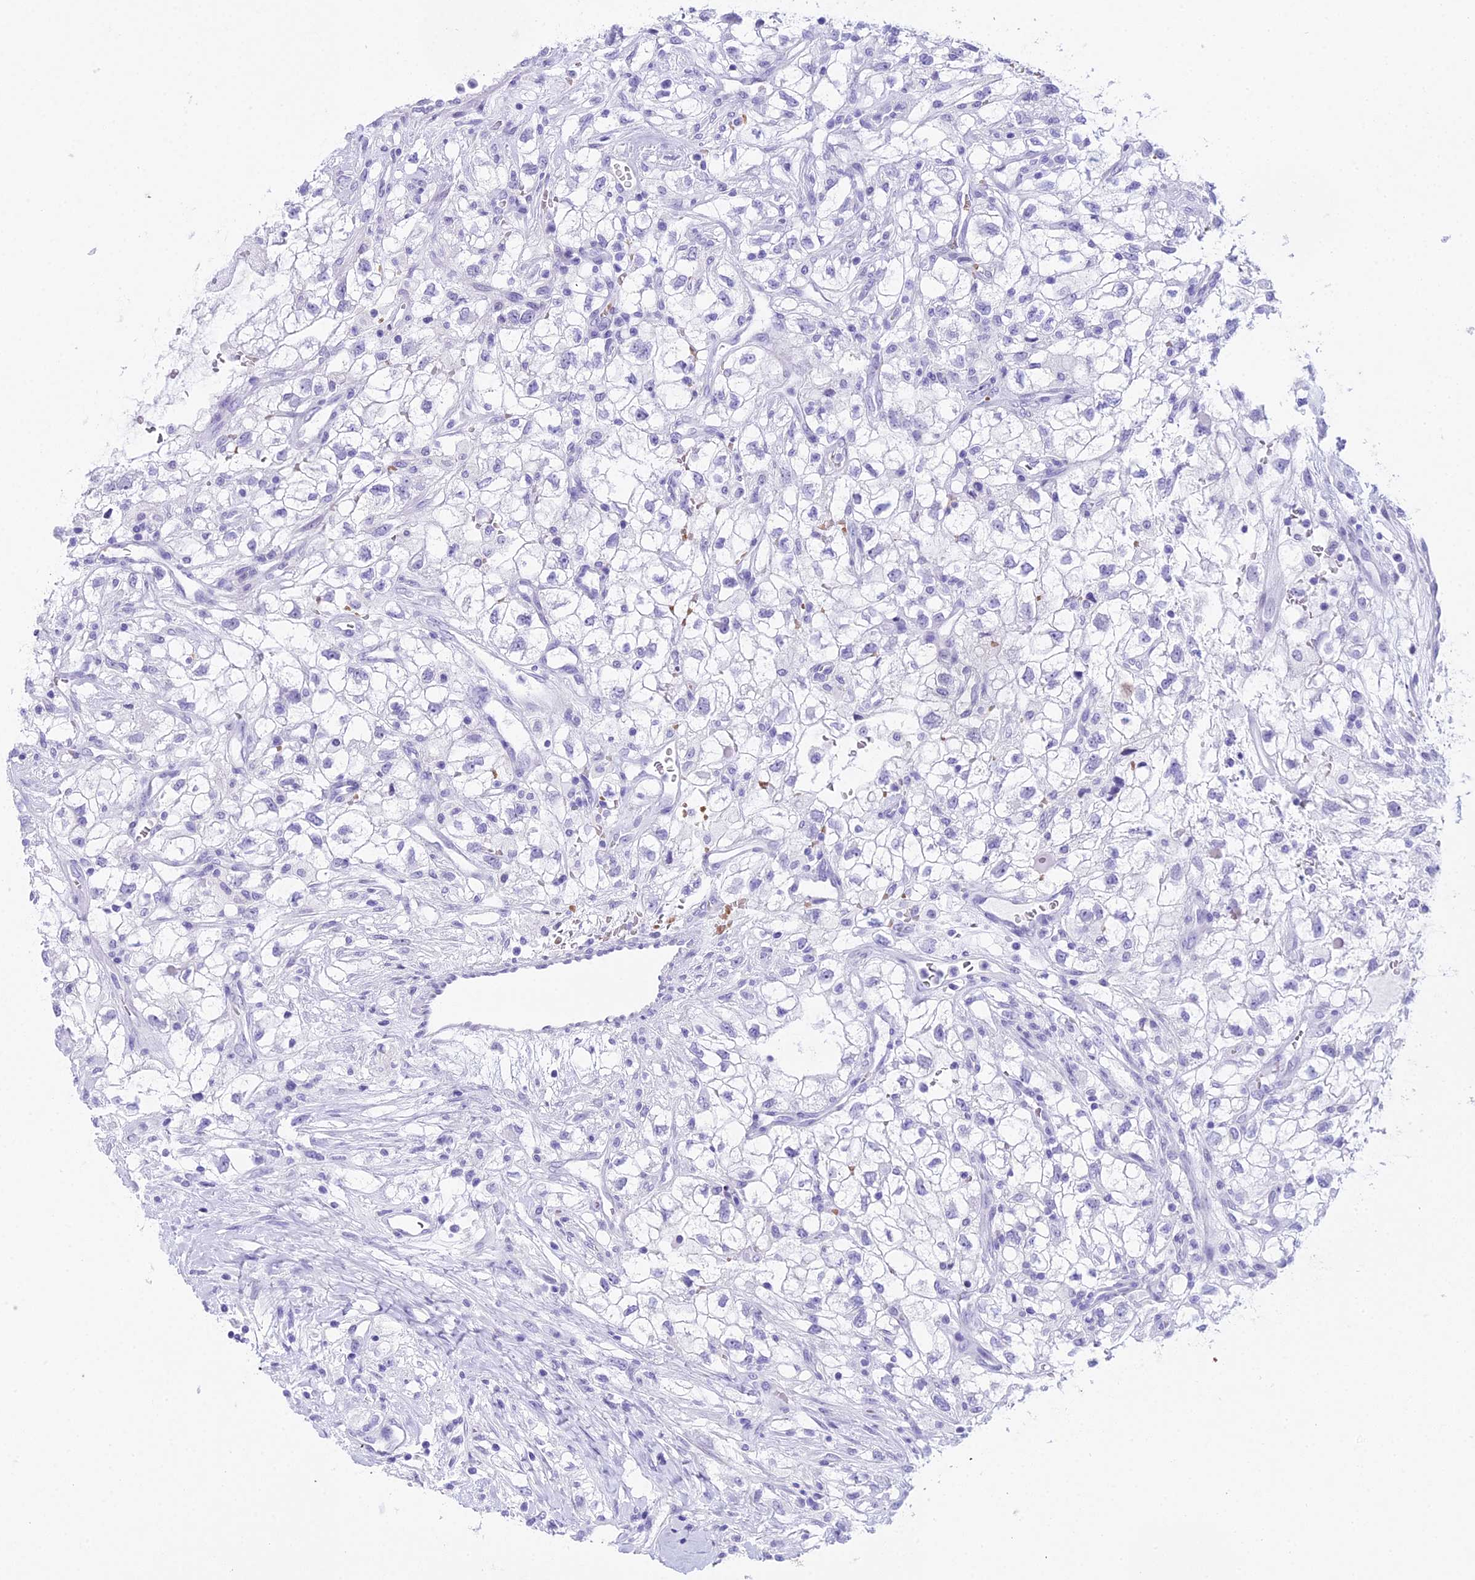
{"staining": {"intensity": "negative", "quantity": "none", "location": "none"}, "tissue": "renal cancer", "cell_type": "Tumor cells", "image_type": "cancer", "snomed": [{"axis": "morphology", "description": "Adenocarcinoma, NOS"}, {"axis": "topography", "description": "Kidney"}], "caption": "Renal cancer (adenocarcinoma) stained for a protein using immunohistochemistry demonstrates no staining tumor cells.", "gene": "RNPS1", "patient": {"sex": "male", "age": 59}}